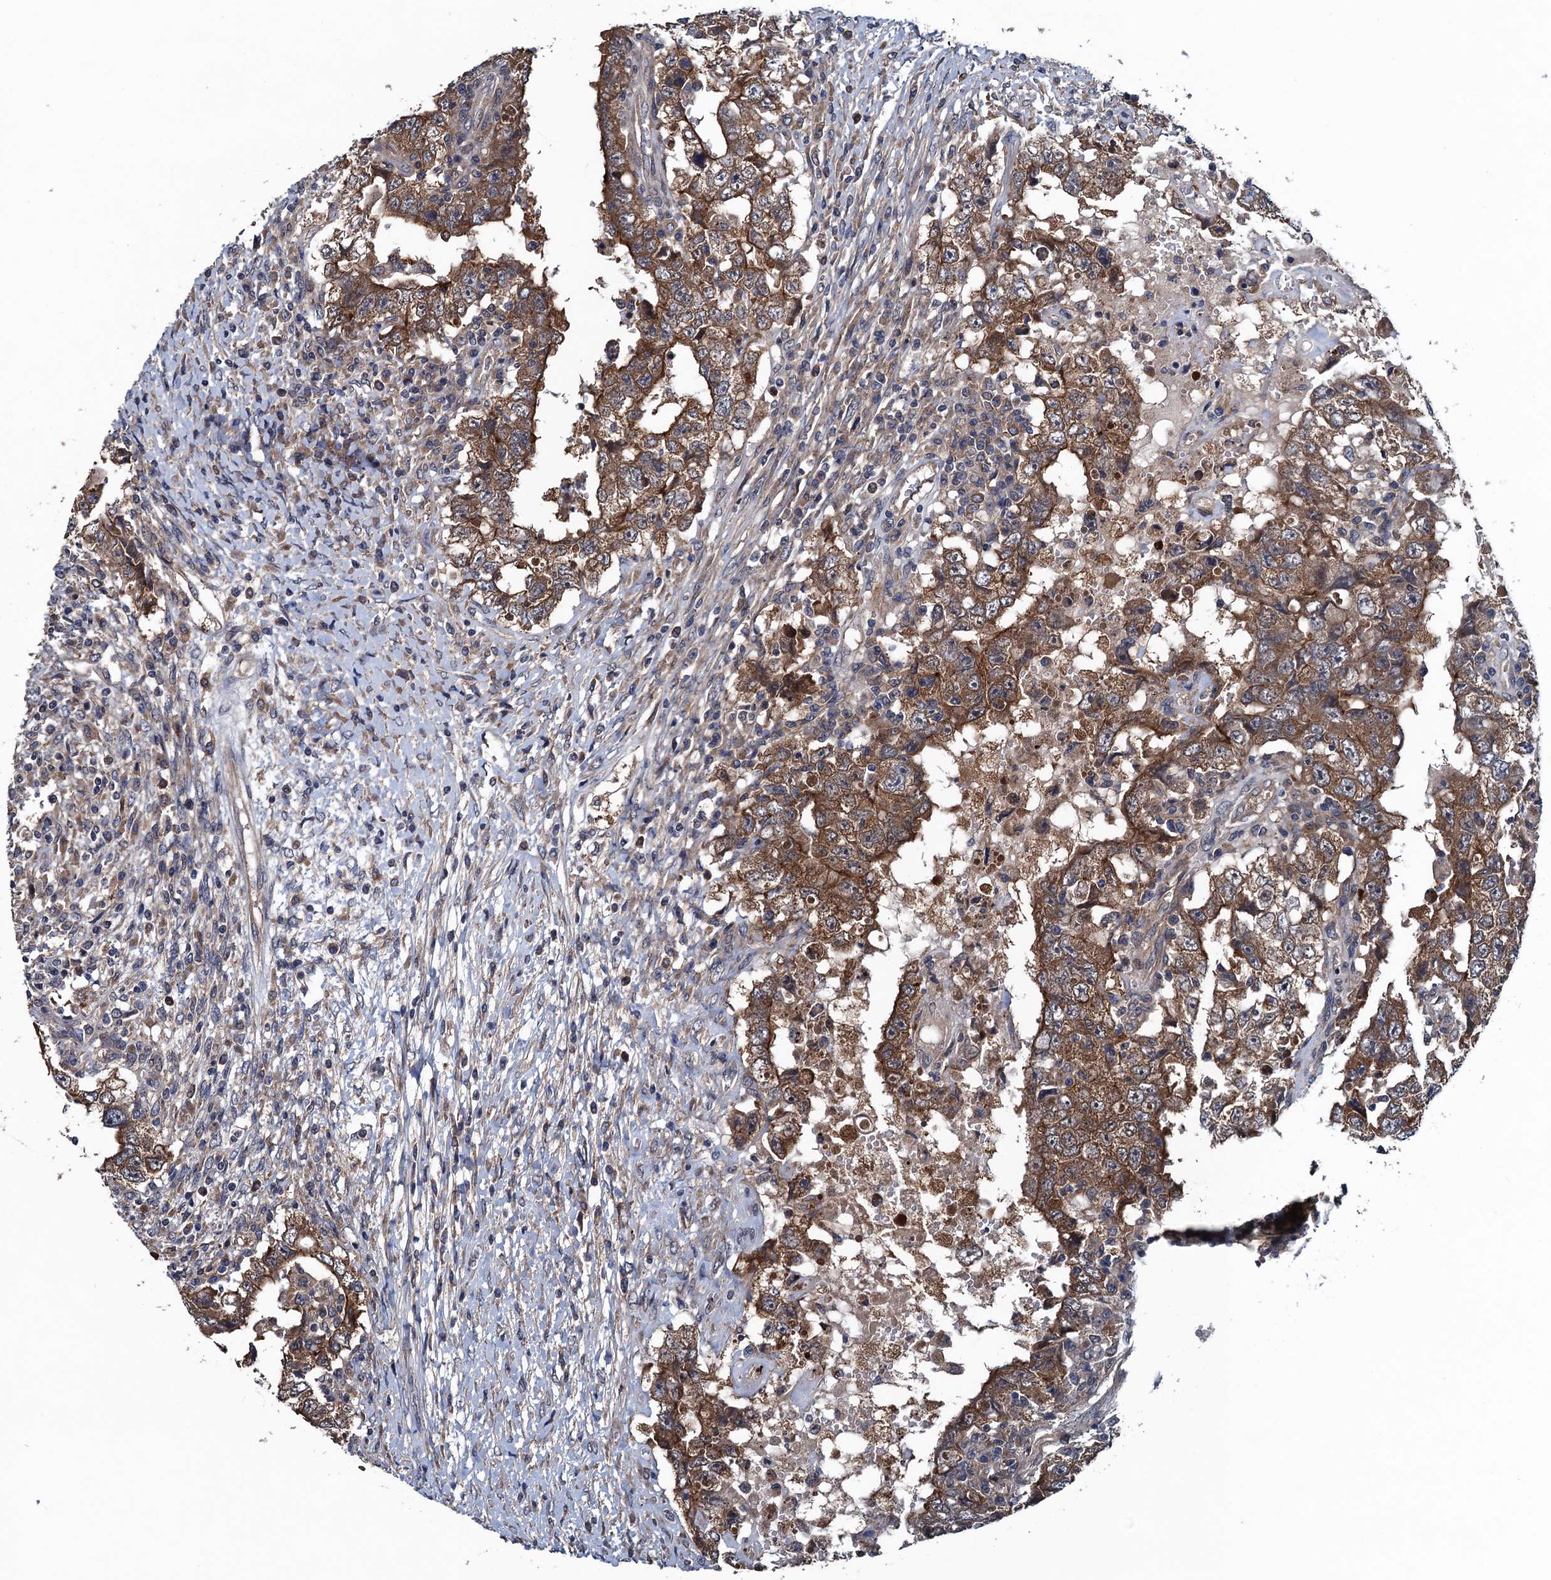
{"staining": {"intensity": "moderate", "quantity": ">75%", "location": "cytoplasmic/membranous"}, "tissue": "testis cancer", "cell_type": "Tumor cells", "image_type": "cancer", "snomed": [{"axis": "morphology", "description": "Carcinoma, Embryonal, NOS"}, {"axis": "topography", "description": "Testis"}], "caption": "This is an image of immunohistochemistry (IHC) staining of embryonal carcinoma (testis), which shows moderate positivity in the cytoplasmic/membranous of tumor cells.", "gene": "BLTP3B", "patient": {"sex": "male", "age": 26}}